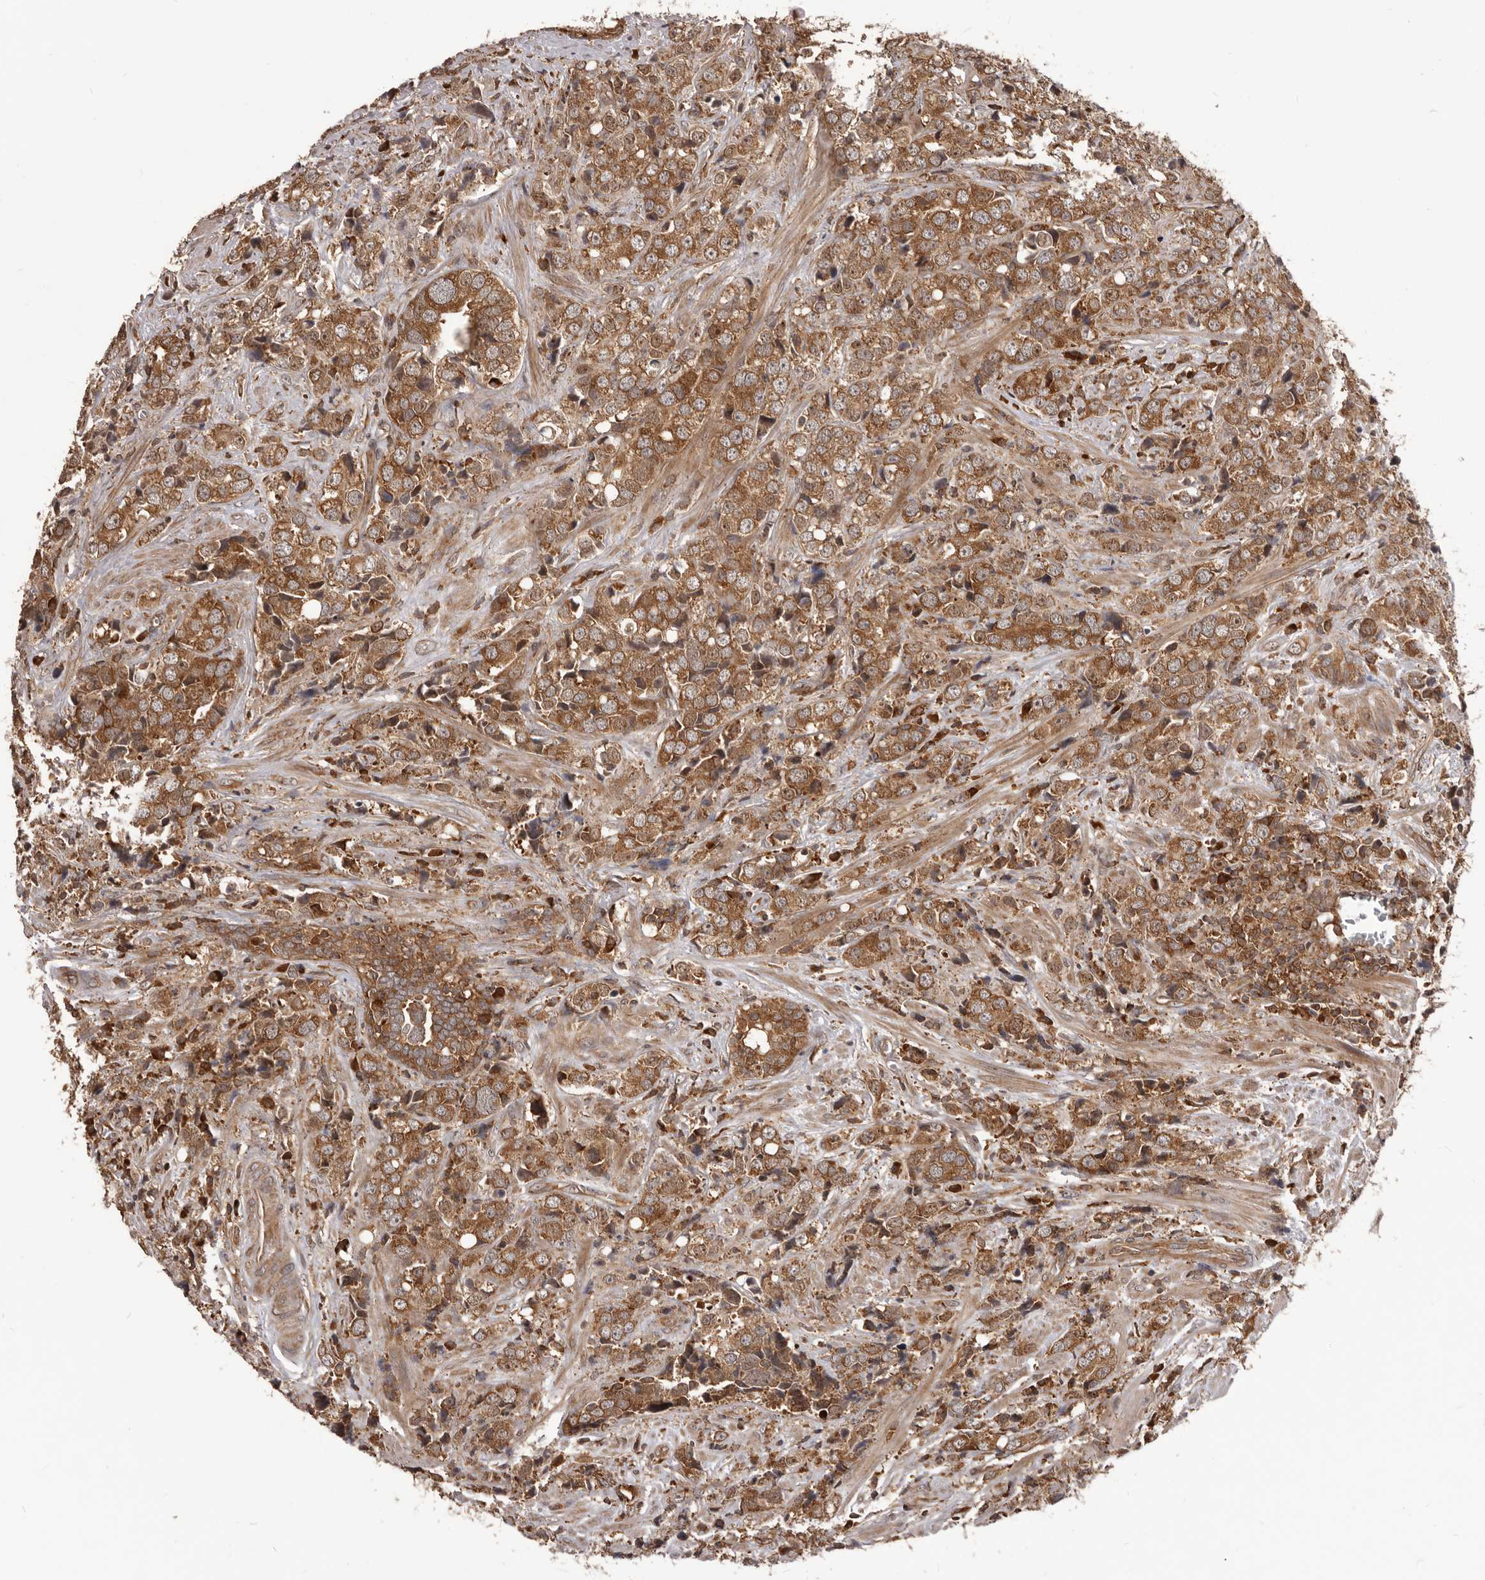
{"staining": {"intensity": "moderate", "quantity": ">75%", "location": "cytoplasmic/membranous"}, "tissue": "prostate cancer", "cell_type": "Tumor cells", "image_type": "cancer", "snomed": [{"axis": "morphology", "description": "Adenocarcinoma, High grade"}, {"axis": "topography", "description": "Prostate"}], "caption": "High-magnification brightfield microscopy of prostate cancer stained with DAB (3,3'-diaminobenzidine) (brown) and counterstained with hematoxylin (blue). tumor cells exhibit moderate cytoplasmic/membranous positivity is identified in about>75% of cells. The protein of interest is stained brown, and the nuclei are stained in blue (DAB (3,3'-diaminobenzidine) IHC with brightfield microscopy, high magnification).", "gene": "HBS1L", "patient": {"sex": "male", "age": 71}}